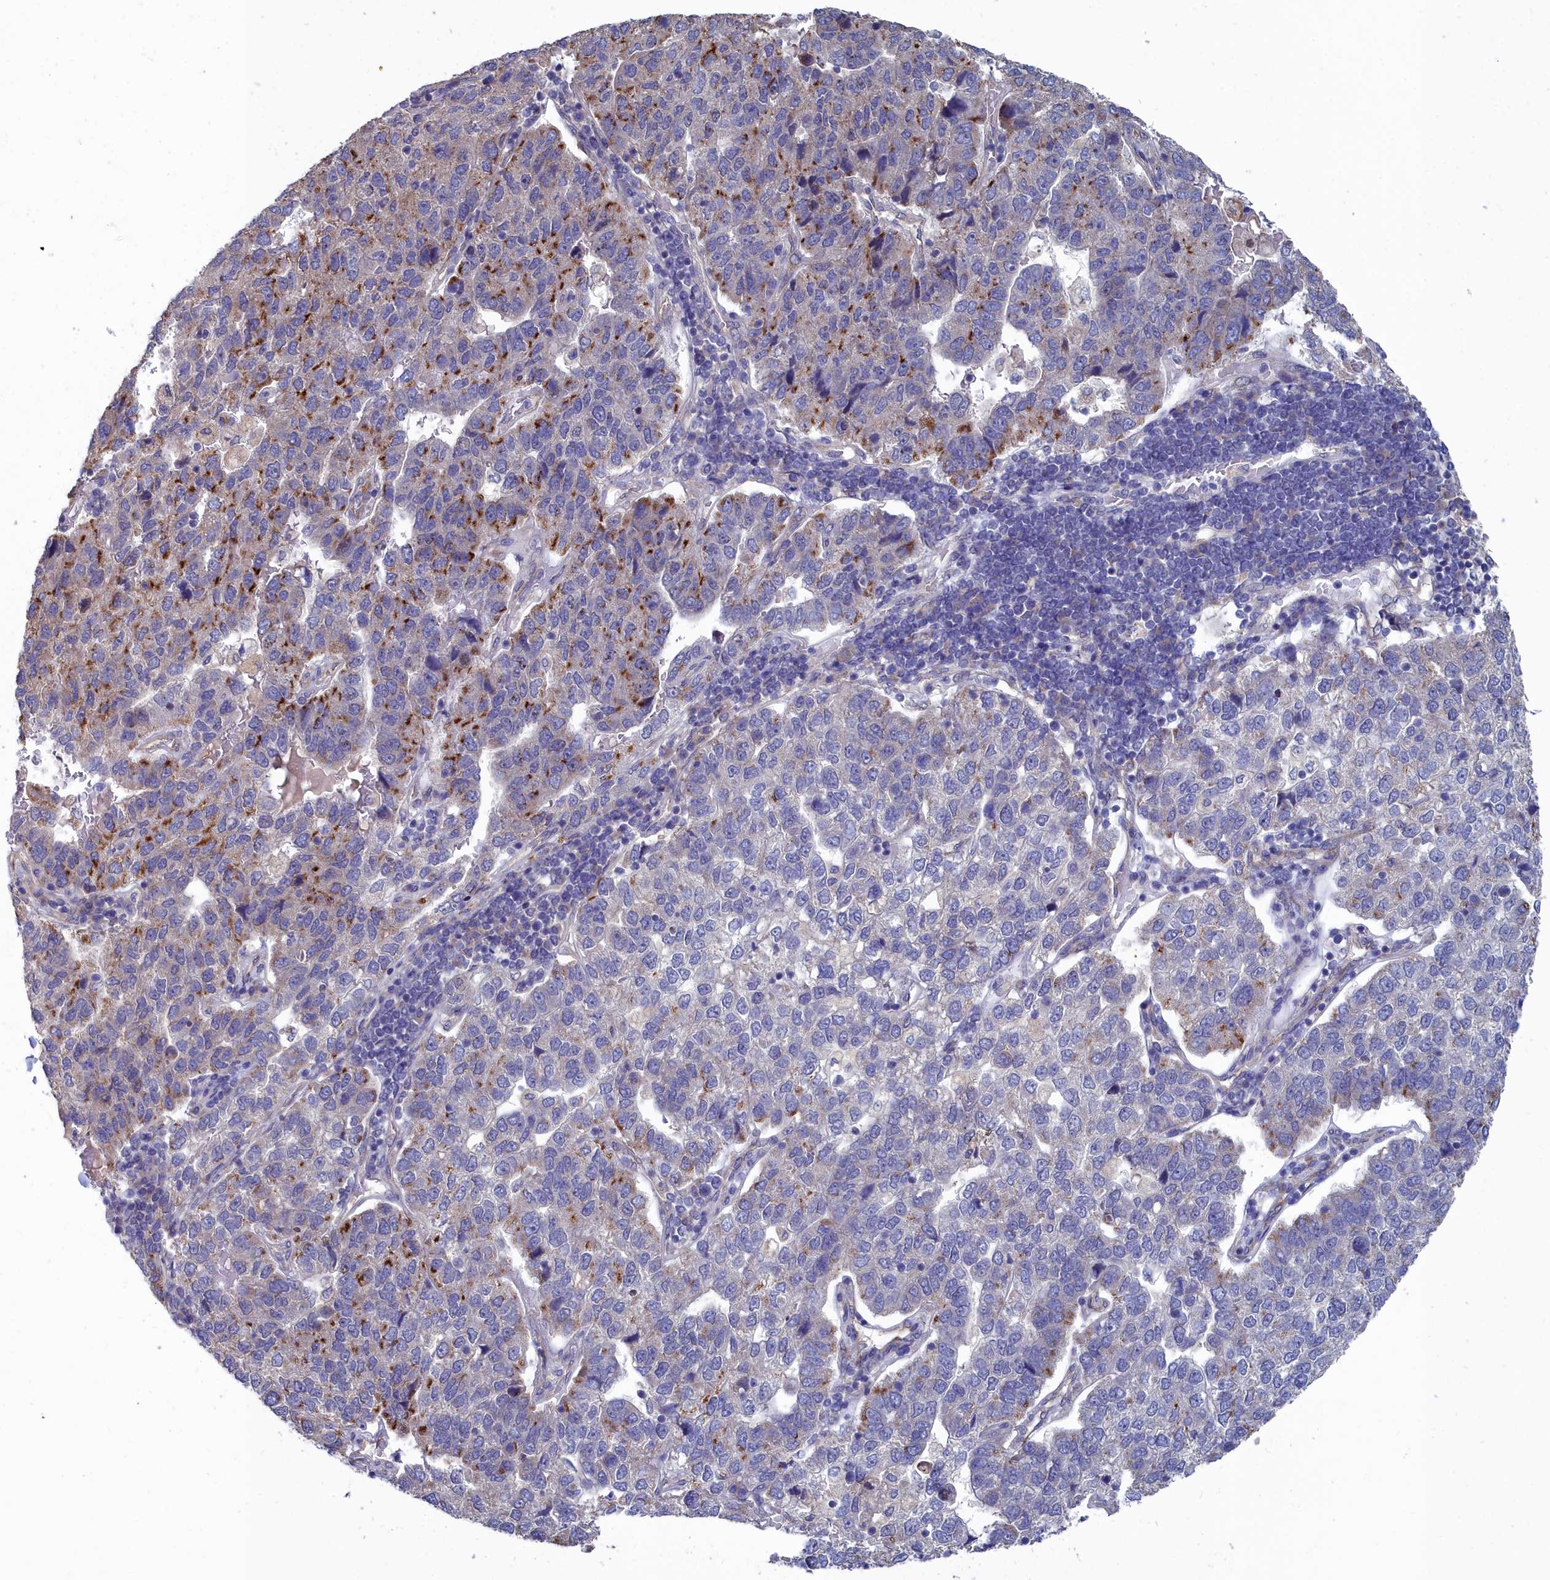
{"staining": {"intensity": "strong", "quantity": "25%-75%", "location": "cytoplasmic/membranous"}, "tissue": "pancreatic cancer", "cell_type": "Tumor cells", "image_type": "cancer", "snomed": [{"axis": "morphology", "description": "Adenocarcinoma, NOS"}, {"axis": "topography", "description": "Pancreas"}], "caption": "Pancreatic cancer stained with DAB (3,3'-diaminobenzidine) immunohistochemistry (IHC) demonstrates high levels of strong cytoplasmic/membranous staining in about 25%-75% of tumor cells.", "gene": "RDX", "patient": {"sex": "female", "age": 61}}